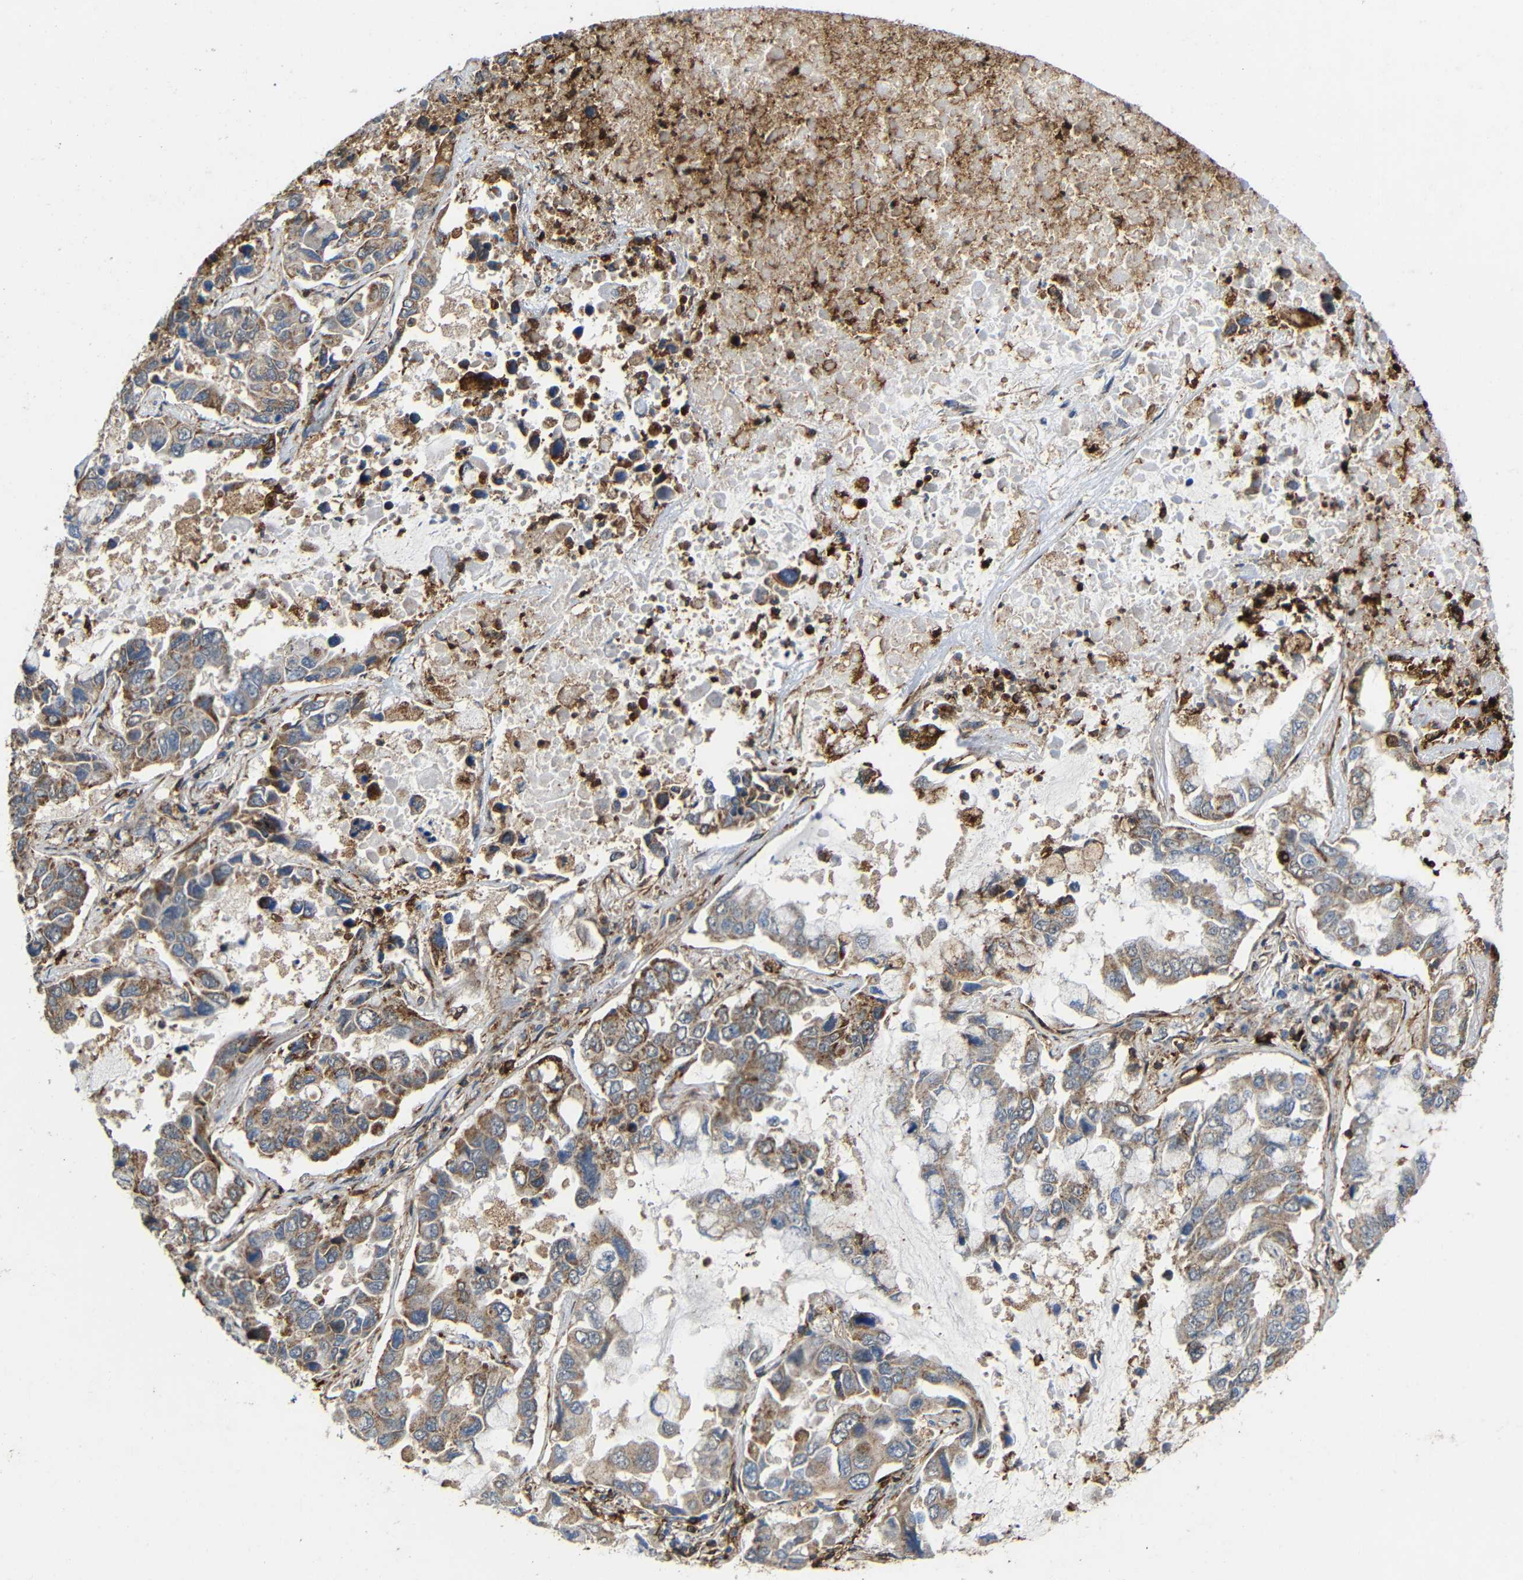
{"staining": {"intensity": "weak", "quantity": "<25%", "location": "cytoplasmic/membranous"}, "tissue": "lung cancer", "cell_type": "Tumor cells", "image_type": "cancer", "snomed": [{"axis": "morphology", "description": "Adenocarcinoma, NOS"}, {"axis": "topography", "description": "Lung"}], "caption": "A high-resolution micrograph shows immunohistochemistry staining of lung cancer (adenocarcinoma), which exhibits no significant staining in tumor cells.", "gene": "C1GALT1", "patient": {"sex": "male", "age": 64}}